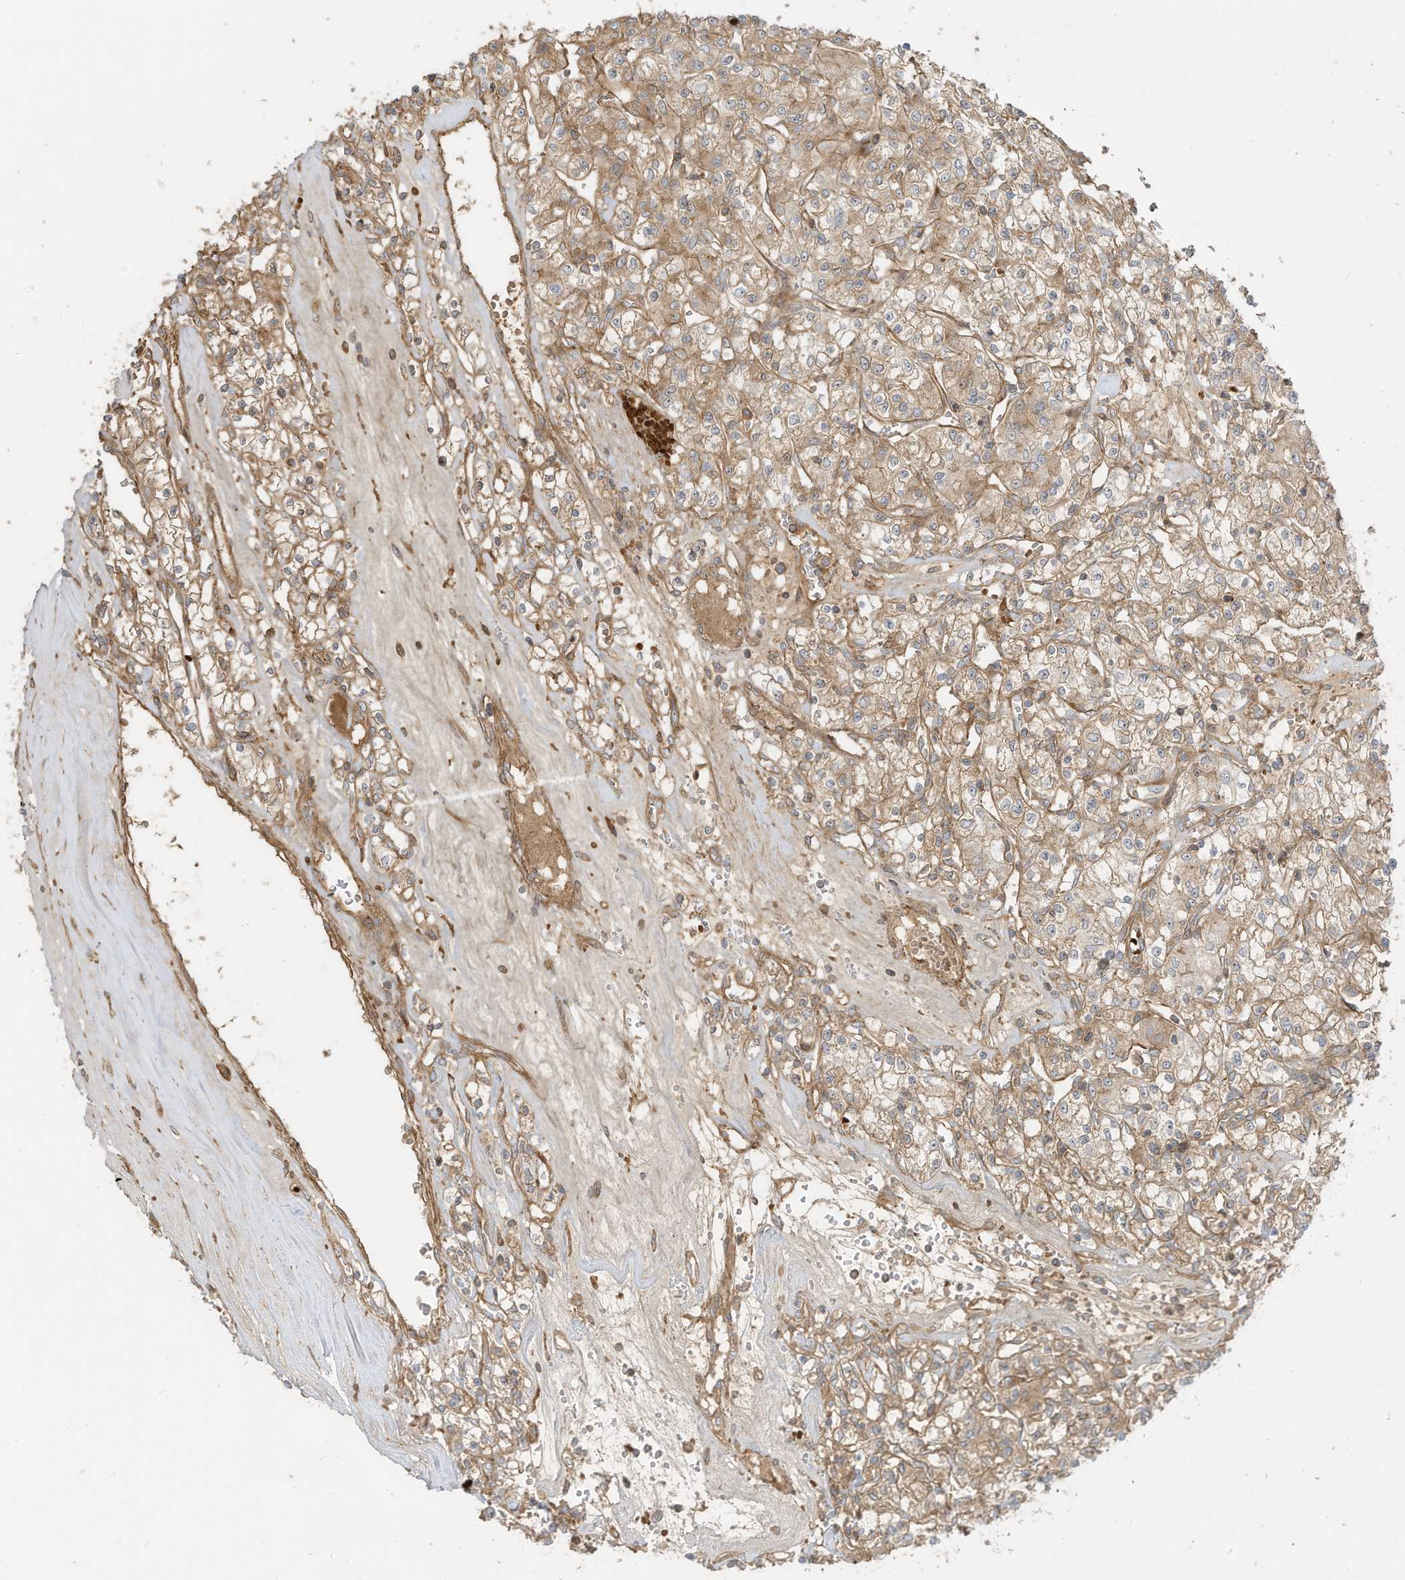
{"staining": {"intensity": "moderate", "quantity": ">75%", "location": "cytoplasmic/membranous"}, "tissue": "renal cancer", "cell_type": "Tumor cells", "image_type": "cancer", "snomed": [{"axis": "morphology", "description": "Adenocarcinoma, NOS"}, {"axis": "topography", "description": "Kidney"}], "caption": "Human renal adenocarcinoma stained with a protein marker demonstrates moderate staining in tumor cells.", "gene": "ENTR1", "patient": {"sex": "female", "age": 59}}